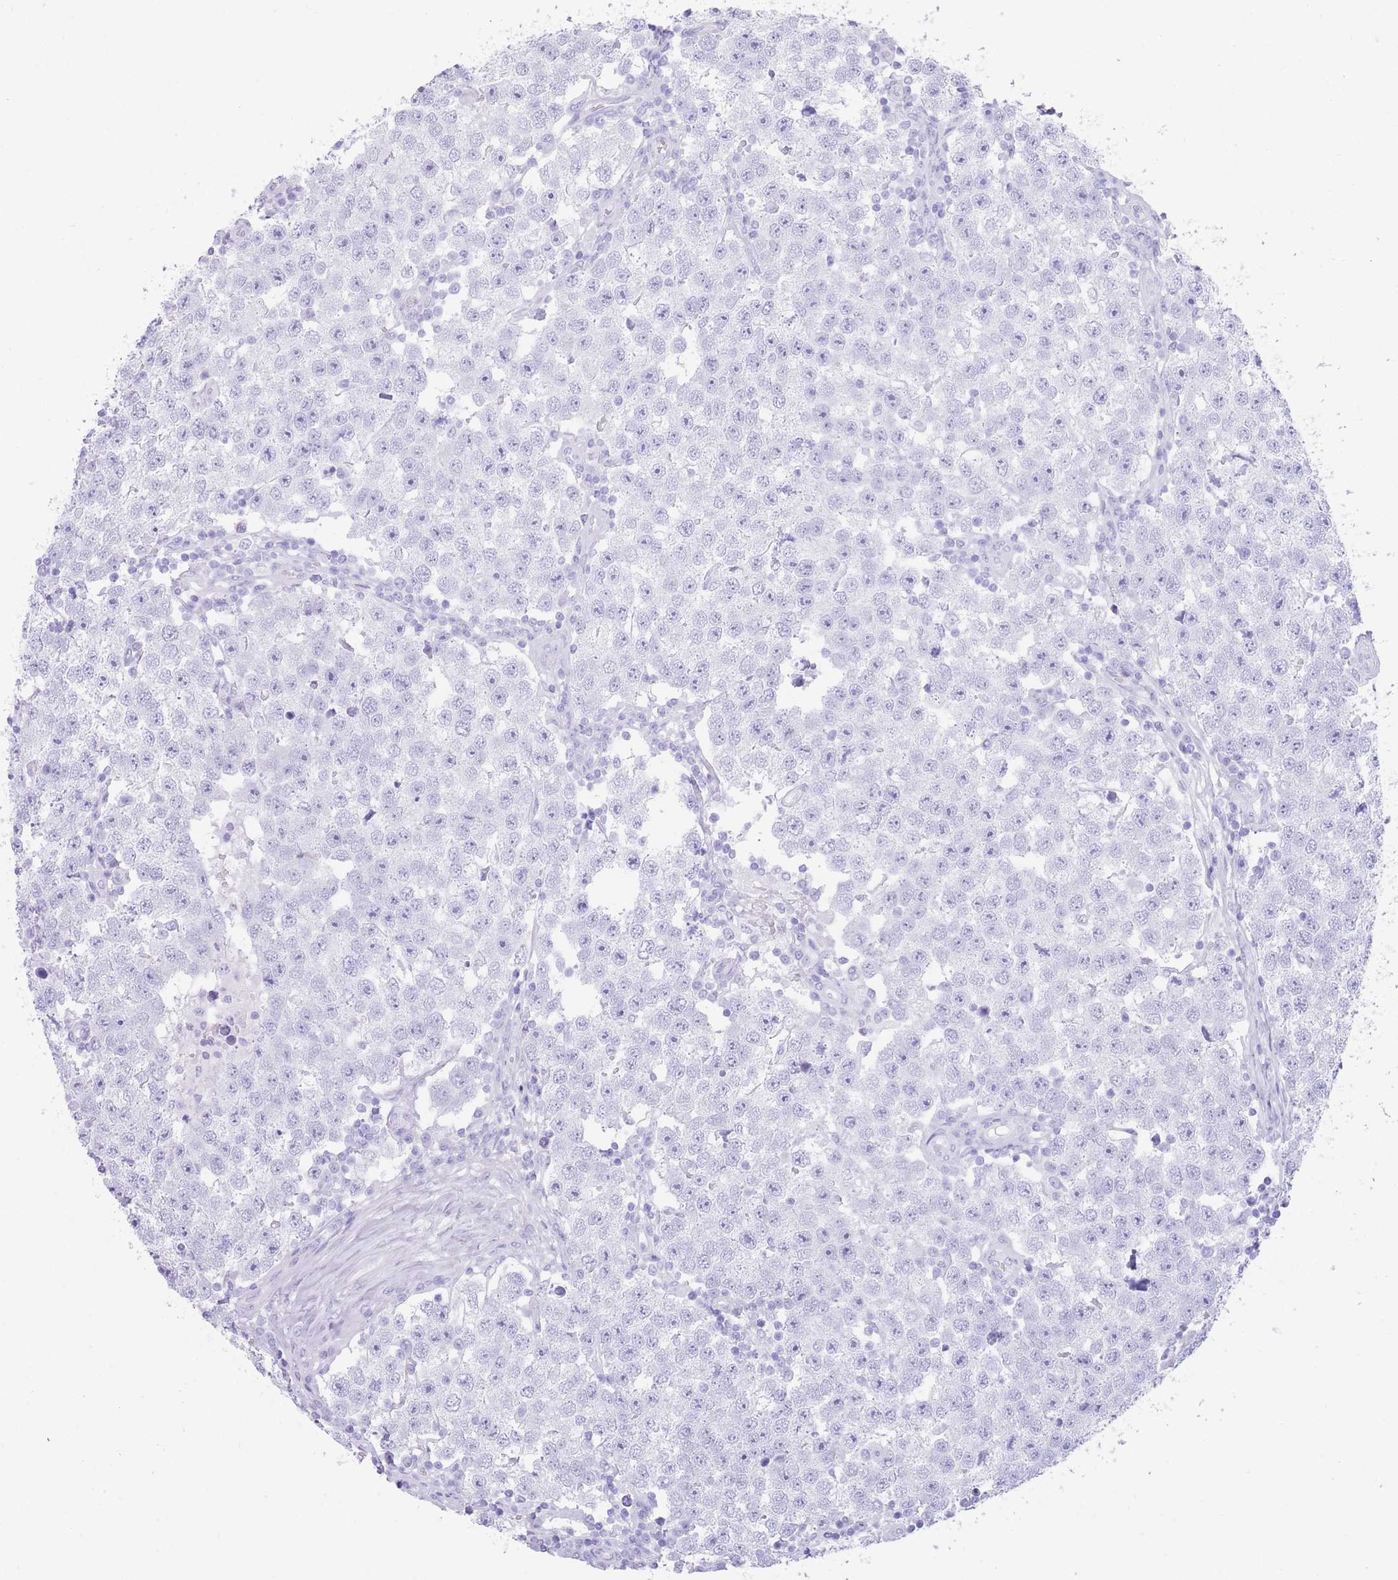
{"staining": {"intensity": "negative", "quantity": "none", "location": "none"}, "tissue": "testis cancer", "cell_type": "Tumor cells", "image_type": "cancer", "snomed": [{"axis": "morphology", "description": "Seminoma, NOS"}, {"axis": "topography", "description": "Testis"}], "caption": "Immunohistochemistry of testis cancer (seminoma) demonstrates no staining in tumor cells.", "gene": "ELOA2", "patient": {"sex": "male", "age": 34}}